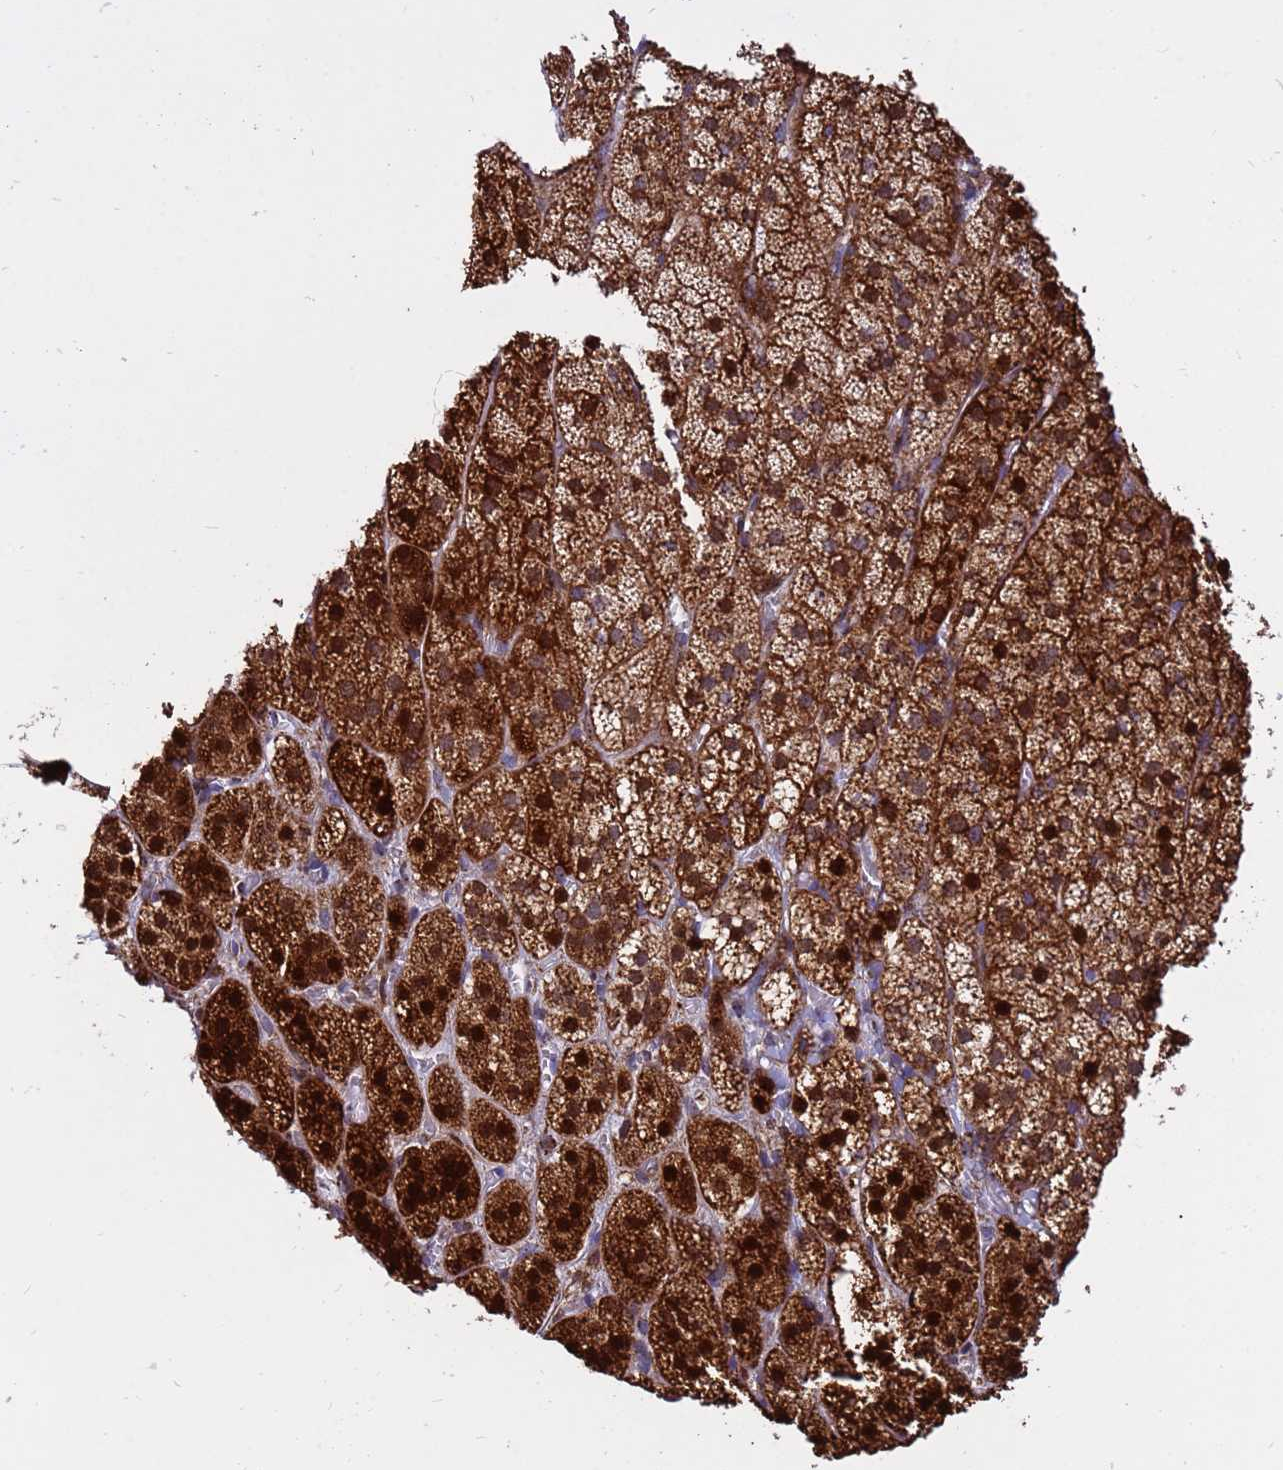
{"staining": {"intensity": "strong", "quantity": ">75%", "location": "cytoplasmic/membranous,nuclear"}, "tissue": "adrenal gland", "cell_type": "Glandular cells", "image_type": "normal", "snomed": [{"axis": "morphology", "description": "Normal tissue, NOS"}, {"axis": "topography", "description": "Adrenal gland"}], "caption": "Immunohistochemistry (DAB) staining of benign adrenal gland shows strong cytoplasmic/membranous,nuclear protein positivity in approximately >75% of glandular cells. The staining was performed using DAB (3,3'-diaminobenzidine), with brown indicating positive protein expression. Nuclei are stained blue with hematoxylin.", "gene": "TUBGCP3", "patient": {"sex": "female", "age": 44}}